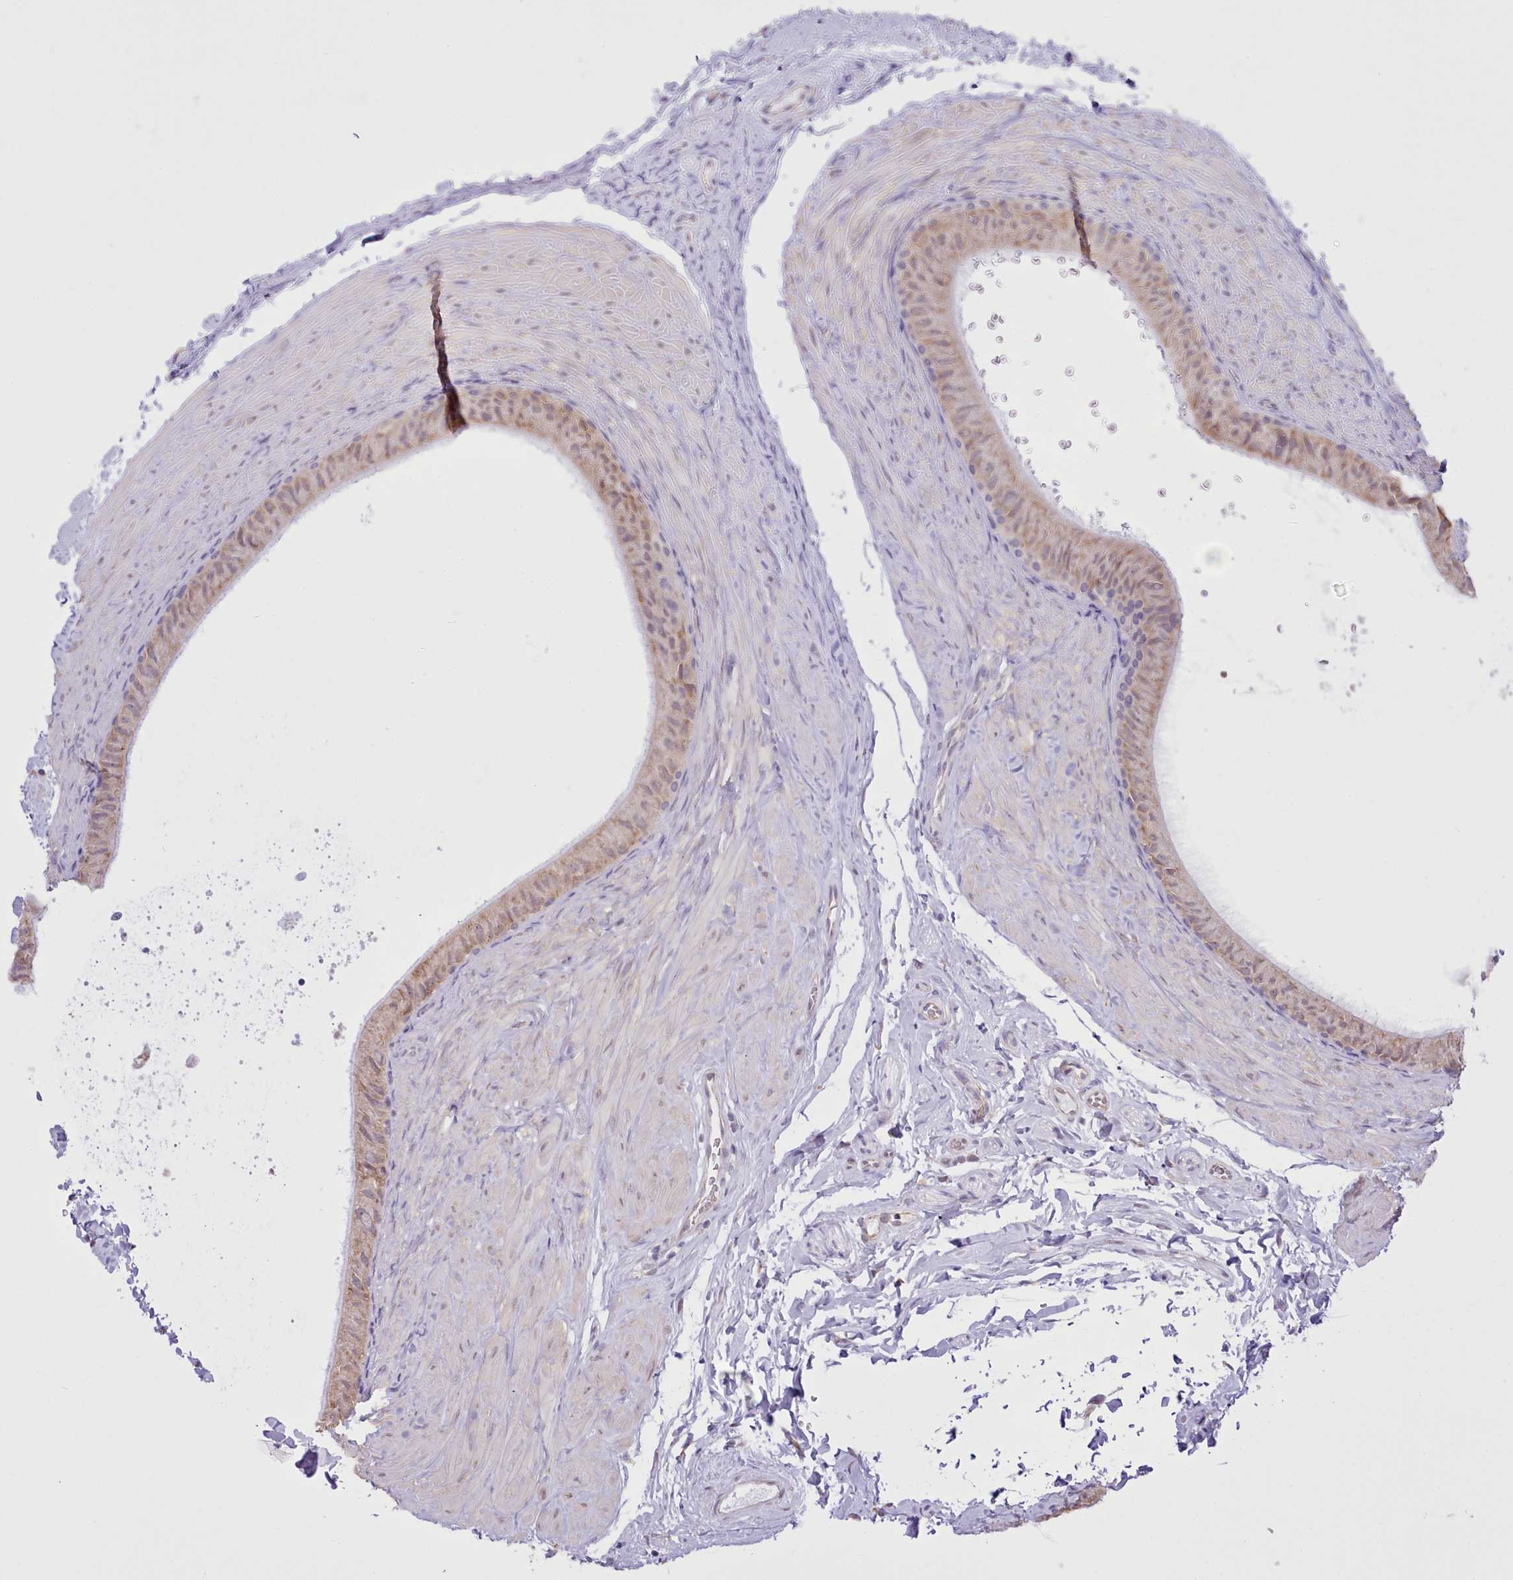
{"staining": {"intensity": "moderate", "quantity": "25%-75%", "location": "cytoplasmic/membranous"}, "tissue": "epididymis", "cell_type": "Glandular cells", "image_type": "normal", "snomed": [{"axis": "morphology", "description": "Normal tissue, NOS"}, {"axis": "topography", "description": "Epididymis"}], "caption": "Protein analysis of normal epididymis demonstrates moderate cytoplasmic/membranous staining in approximately 25%-75% of glandular cells.", "gene": "SEC61B", "patient": {"sex": "male", "age": 49}}